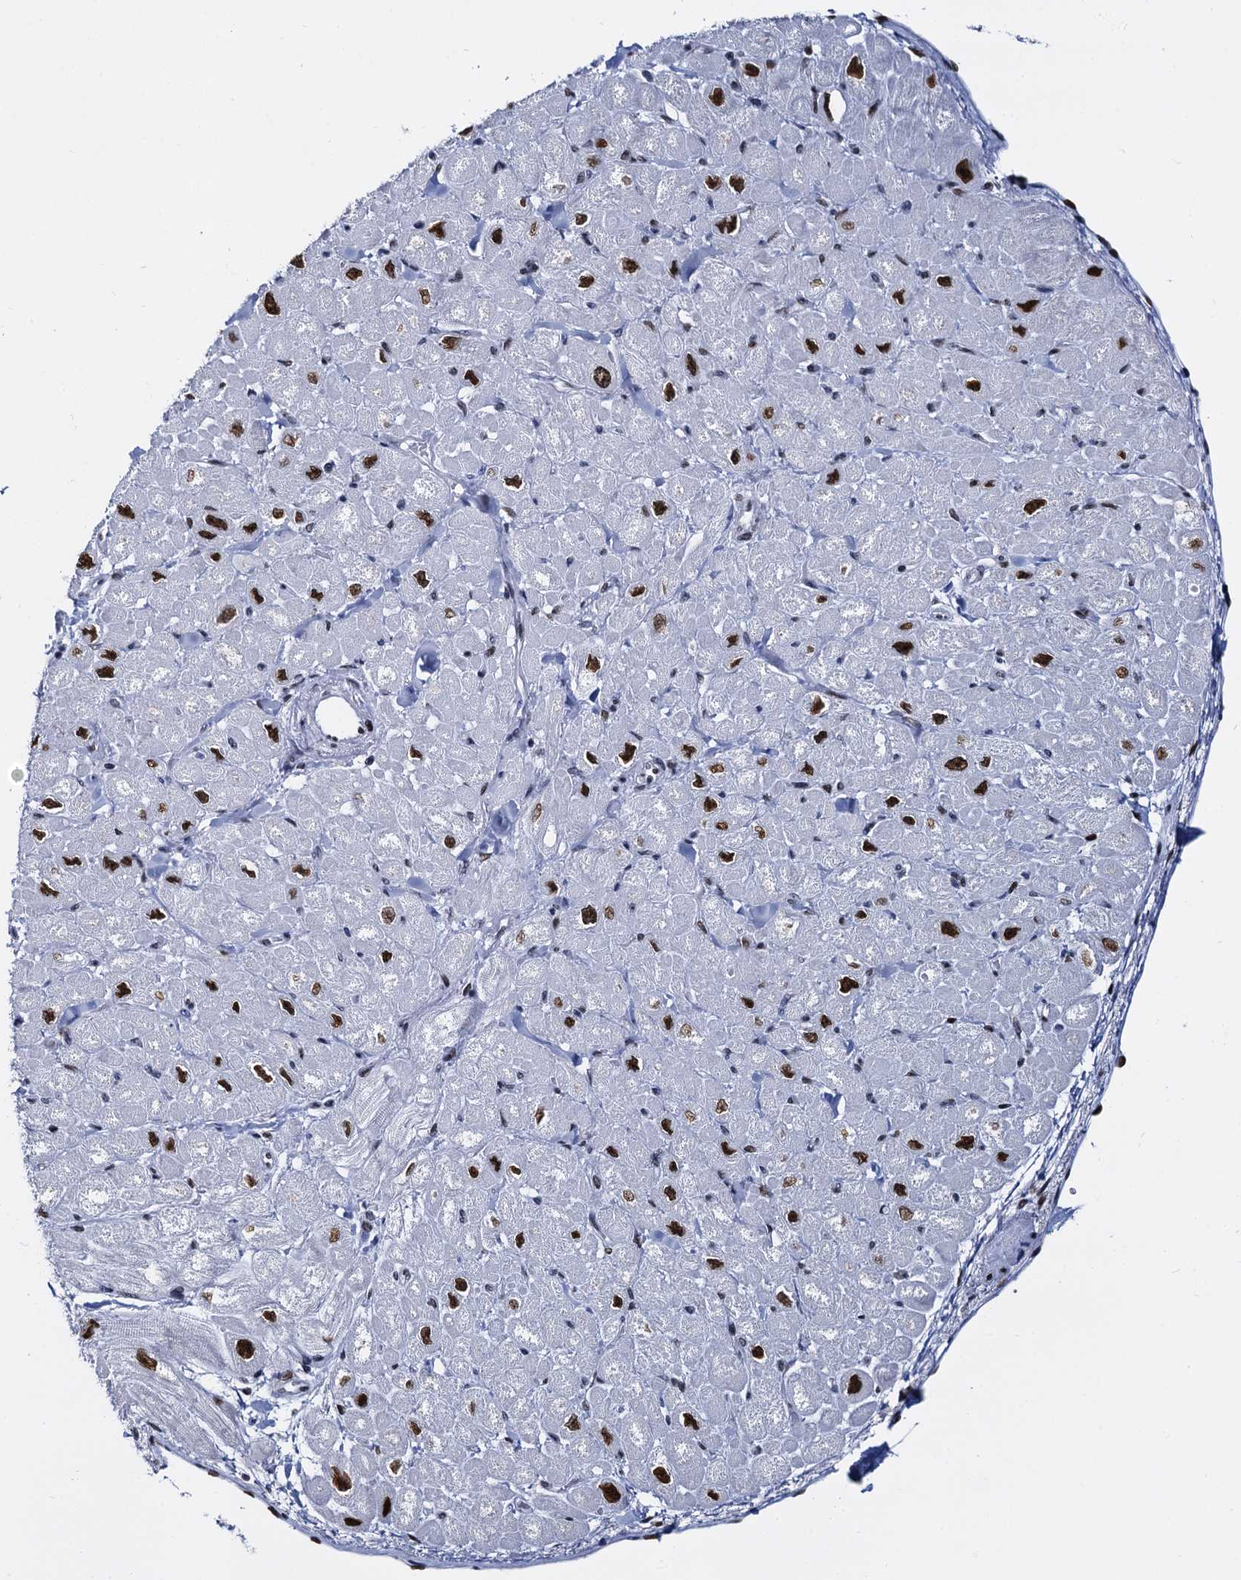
{"staining": {"intensity": "strong", "quantity": "25%-75%", "location": "nuclear"}, "tissue": "heart muscle", "cell_type": "Cardiomyocytes", "image_type": "normal", "snomed": [{"axis": "morphology", "description": "Normal tissue, NOS"}, {"axis": "topography", "description": "Heart"}], "caption": "Immunohistochemistry histopathology image of benign human heart muscle stained for a protein (brown), which shows high levels of strong nuclear staining in approximately 25%-75% of cardiomyocytes.", "gene": "CMAS", "patient": {"sex": "male", "age": 65}}